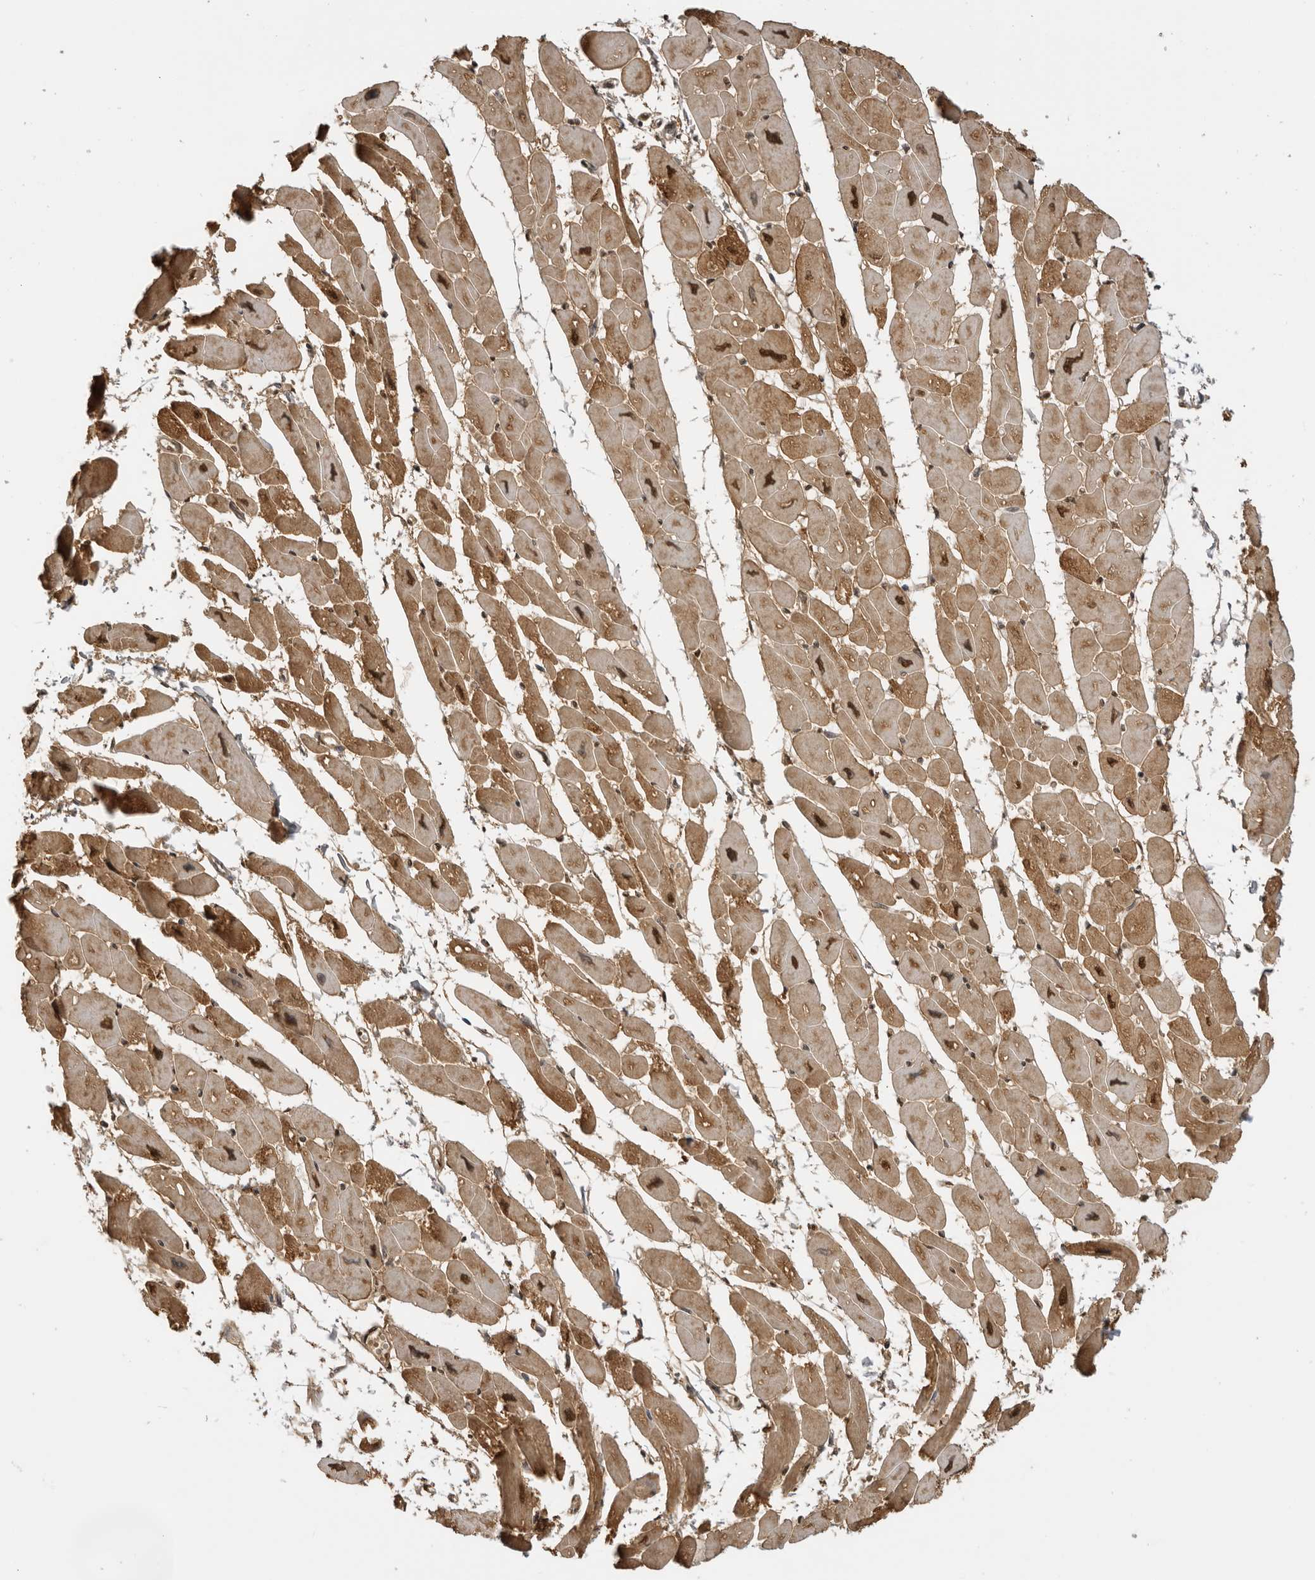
{"staining": {"intensity": "moderate", "quantity": ">75%", "location": "cytoplasmic/membranous,nuclear"}, "tissue": "heart muscle", "cell_type": "Cardiomyocytes", "image_type": "normal", "snomed": [{"axis": "morphology", "description": "Normal tissue, NOS"}, {"axis": "topography", "description": "Heart"}], "caption": "Moderate cytoplasmic/membranous,nuclear protein expression is appreciated in approximately >75% of cardiomyocytes in heart muscle. Using DAB (3,3'-diaminobenzidine) (brown) and hematoxylin (blue) stains, captured at high magnification using brightfield microscopy.", "gene": "RPA2", "patient": {"sex": "female", "age": 54}}